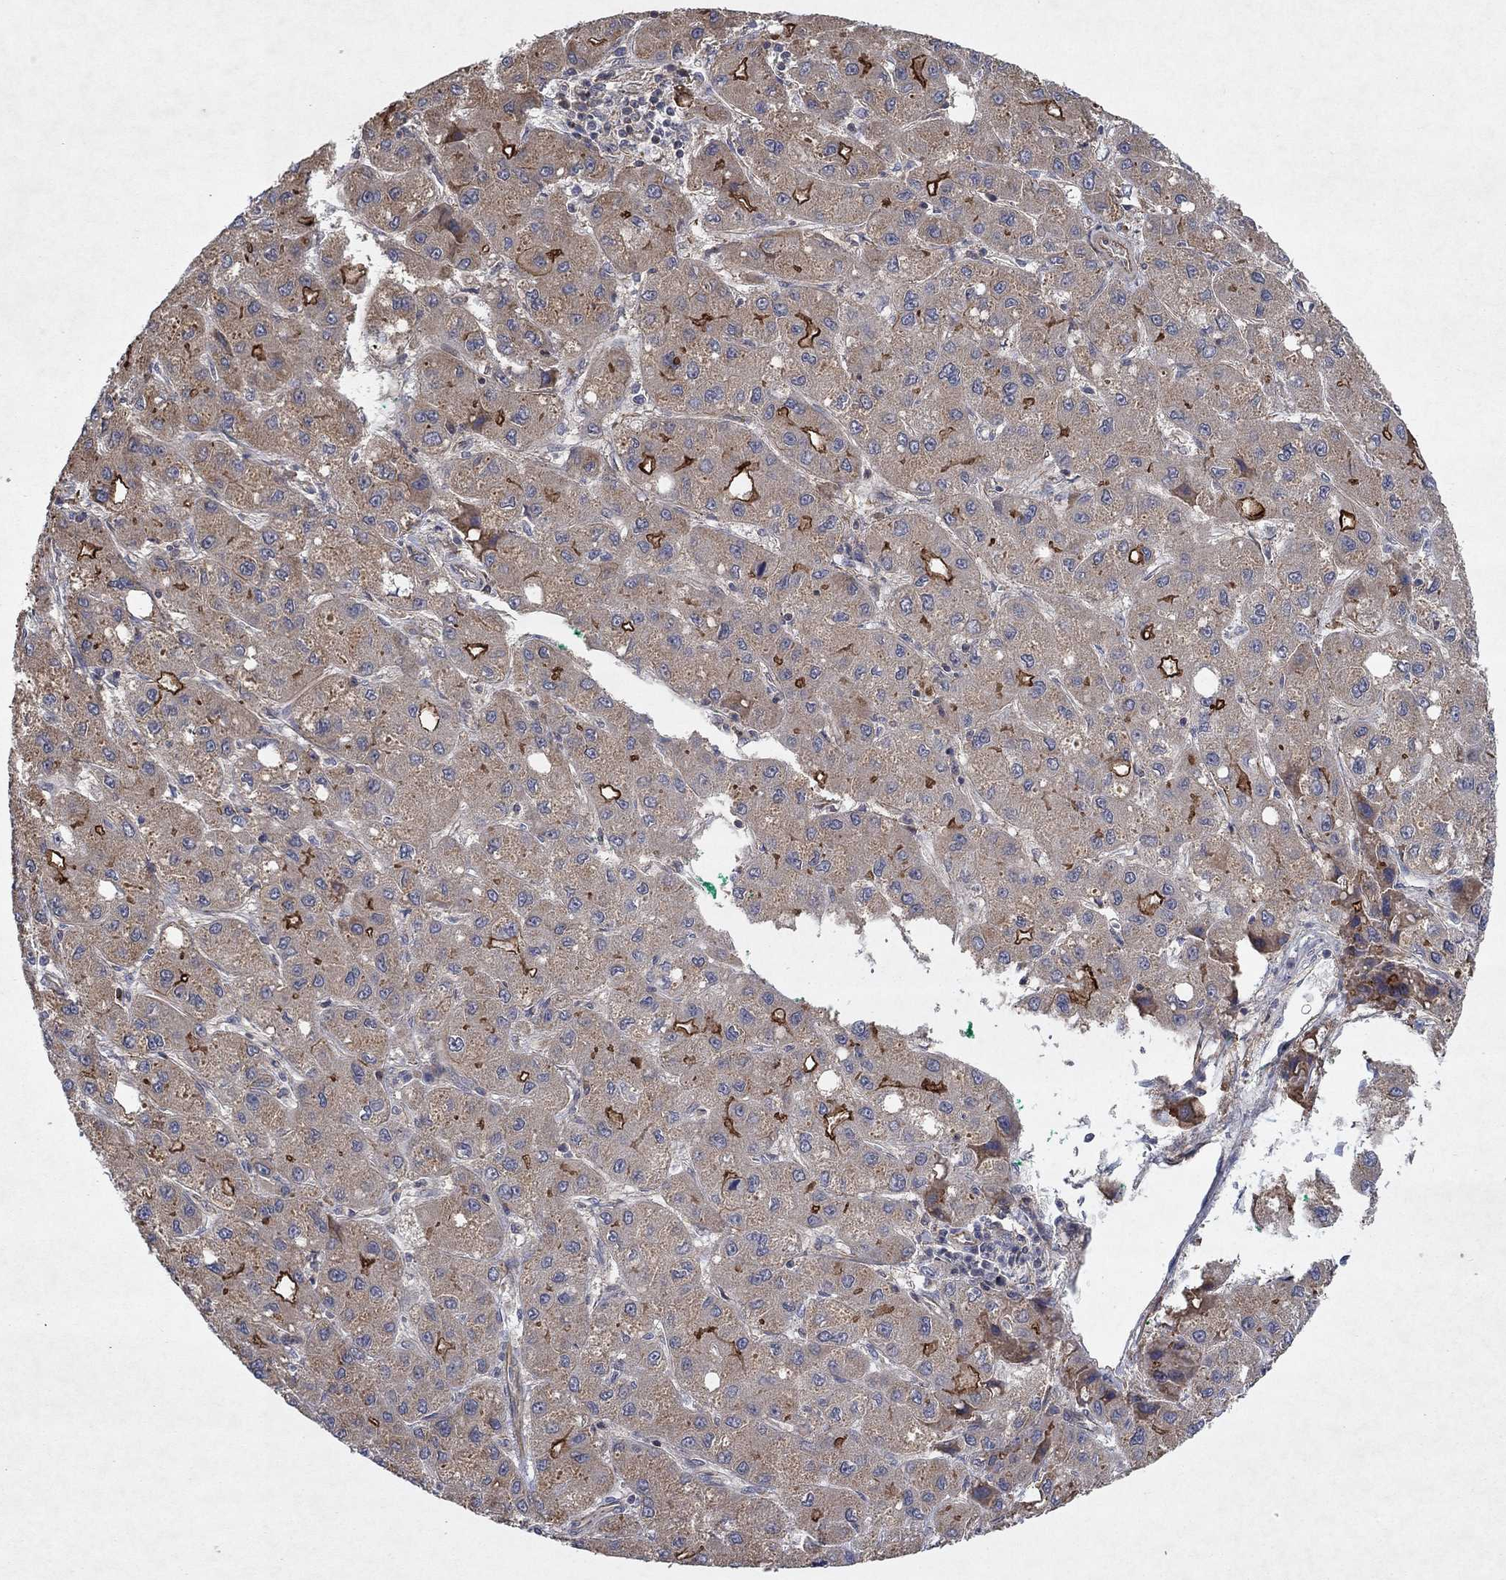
{"staining": {"intensity": "strong", "quantity": "<25%", "location": "cytoplasmic/membranous"}, "tissue": "liver cancer", "cell_type": "Tumor cells", "image_type": "cancer", "snomed": [{"axis": "morphology", "description": "Carcinoma, Hepatocellular, NOS"}, {"axis": "topography", "description": "Liver"}], "caption": "The image reveals a brown stain indicating the presence of a protein in the cytoplasmic/membranous of tumor cells in liver cancer (hepatocellular carcinoma).", "gene": "FRG1", "patient": {"sex": "male", "age": 73}}